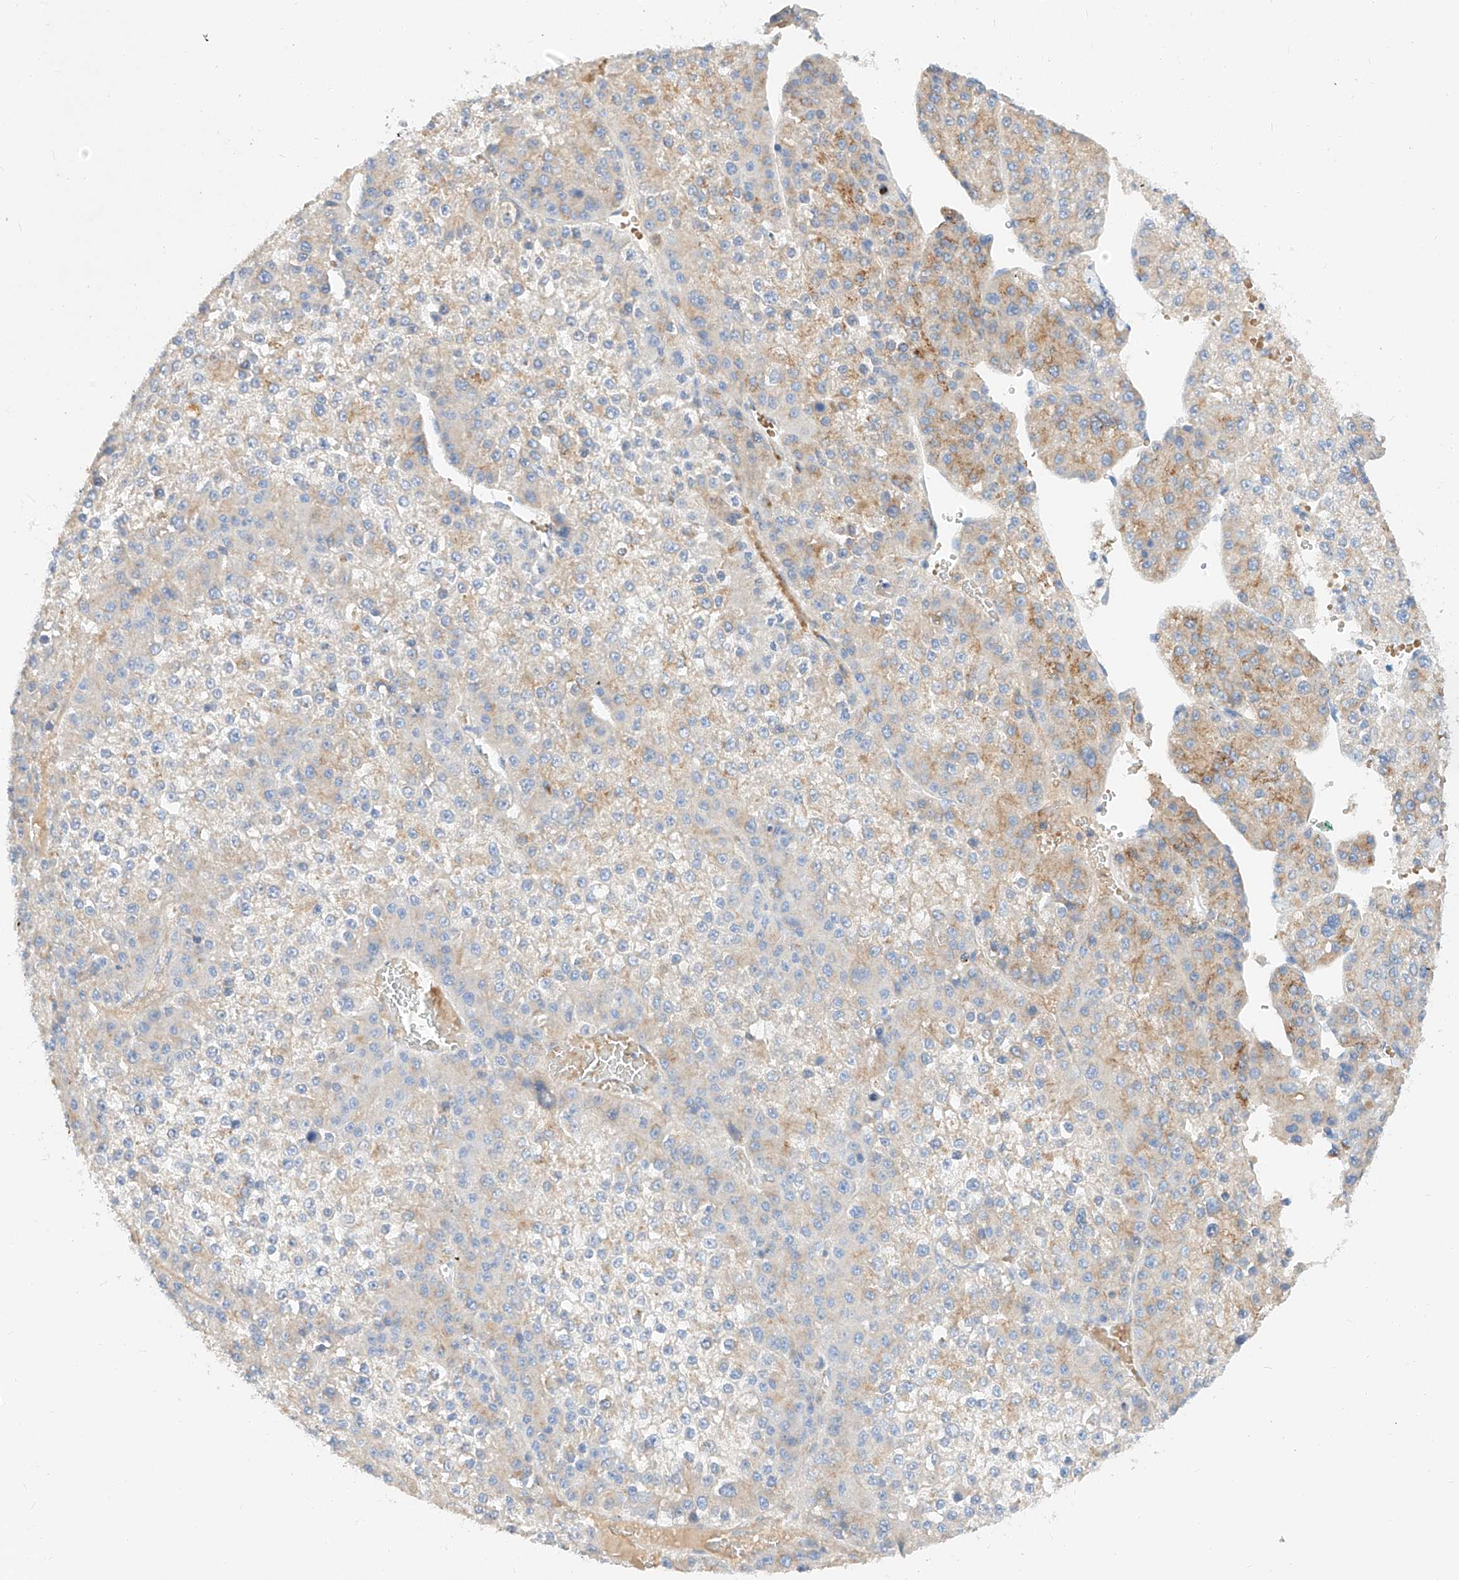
{"staining": {"intensity": "moderate", "quantity": "<25%", "location": "cytoplasmic/membranous"}, "tissue": "liver cancer", "cell_type": "Tumor cells", "image_type": "cancer", "snomed": [{"axis": "morphology", "description": "Carcinoma, Hepatocellular, NOS"}, {"axis": "topography", "description": "Liver"}], "caption": "The histopathology image reveals staining of liver cancer (hepatocellular carcinoma), revealing moderate cytoplasmic/membranous protein positivity (brown color) within tumor cells.", "gene": "MAP7", "patient": {"sex": "female", "age": 73}}